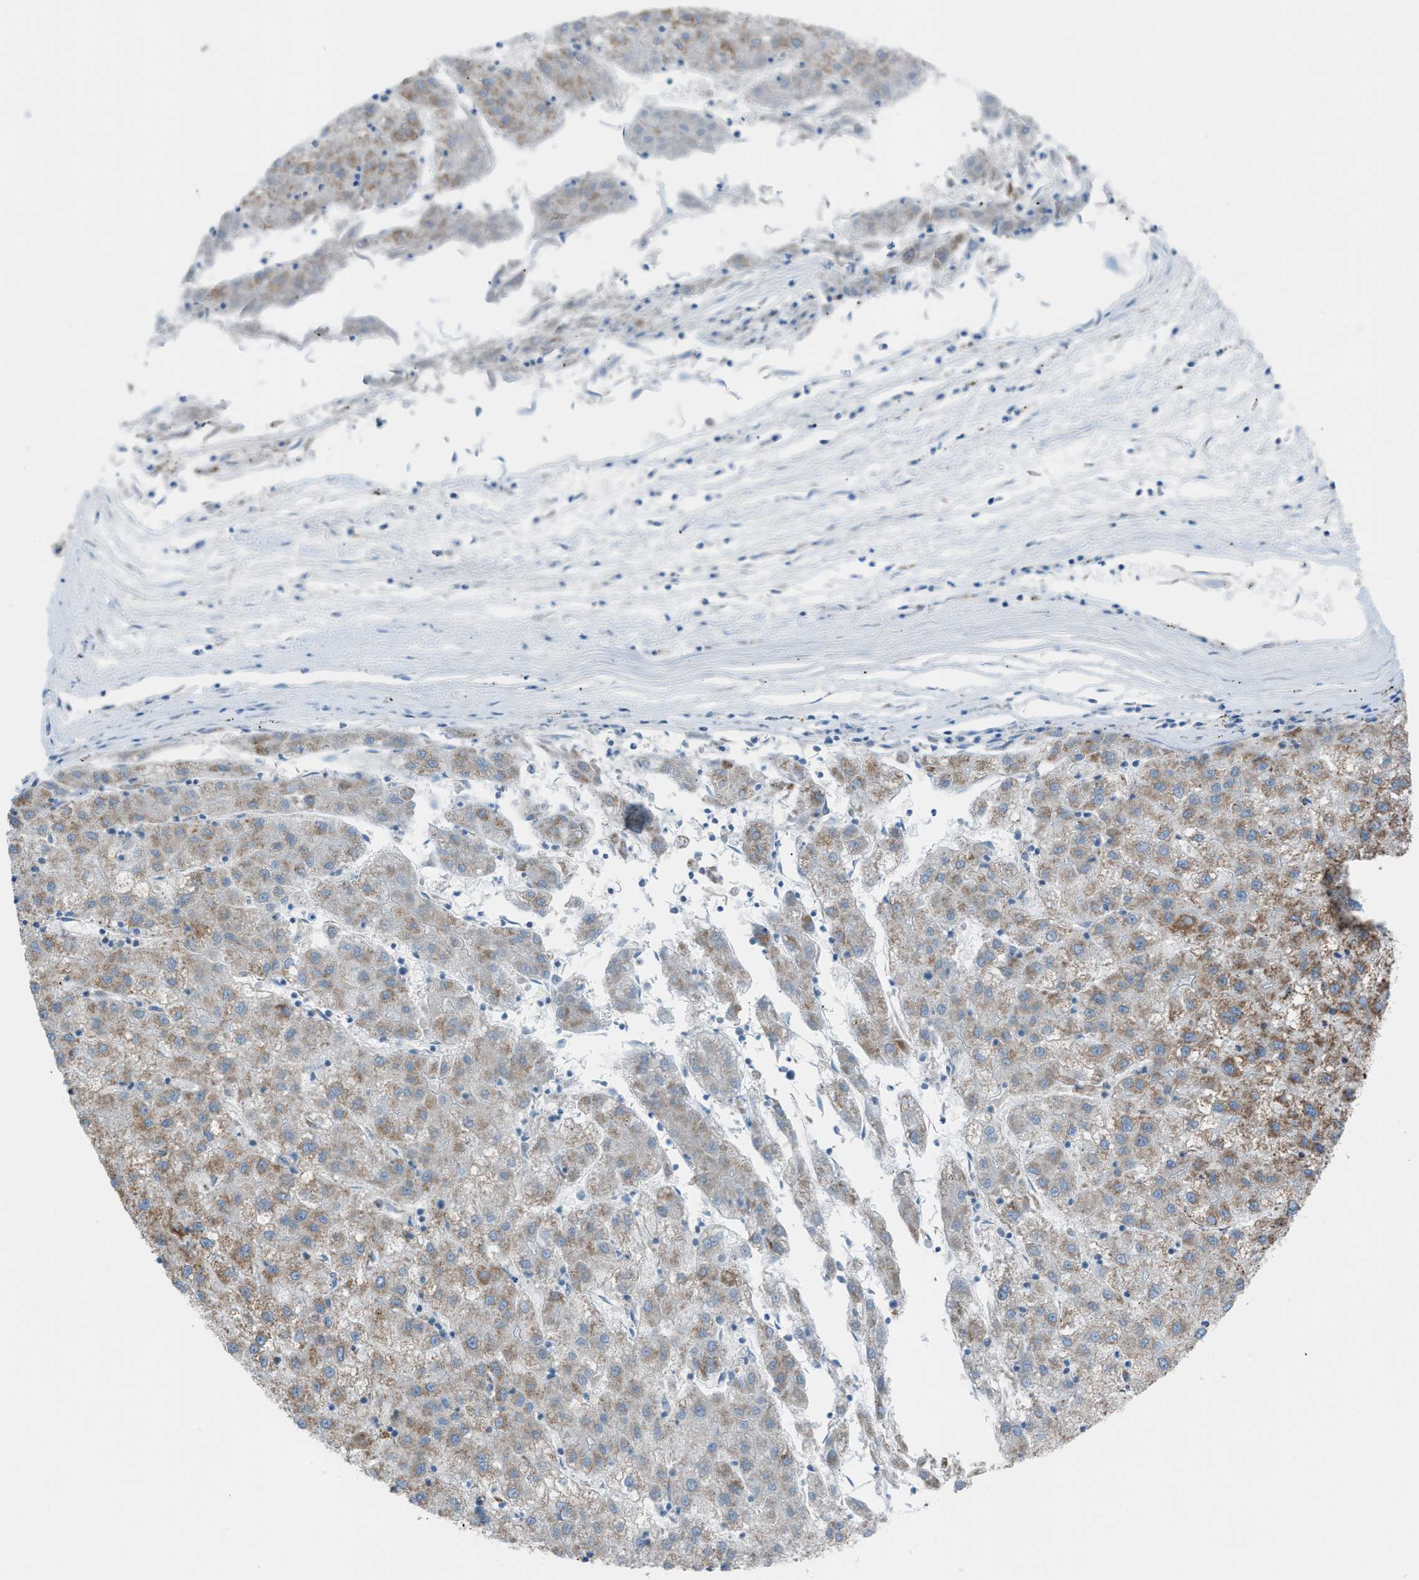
{"staining": {"intensity": "moderate", "quantity": "25%-75%", "location": "cytoplasmic/membranous"}, "tissue": "liver cancer", "cell_type": "Tumor cells", "image_type": "cancer", "snomed": [{"axis": "morphology", "description": "Carcinoma, Hepatocellular, NOS"}, {"axis": "topography", "description": "Liver"}], "caption": "IHC staining of hepatocellular carcinoma (liver), which exhibits medium levels of moderate cytoplasmic/membranous staining in approximately 25%-75% of tumor cells indicating moderate cytoplasmic/membranous protein expression. The staining was performed using DAB (3,3'-diaminobenzidine) (brown) for protein detection and nuclei were counterstained in hematoxylin (blue).", "gene": "SRM", "patient": {"sex": "male", "age": 72}}